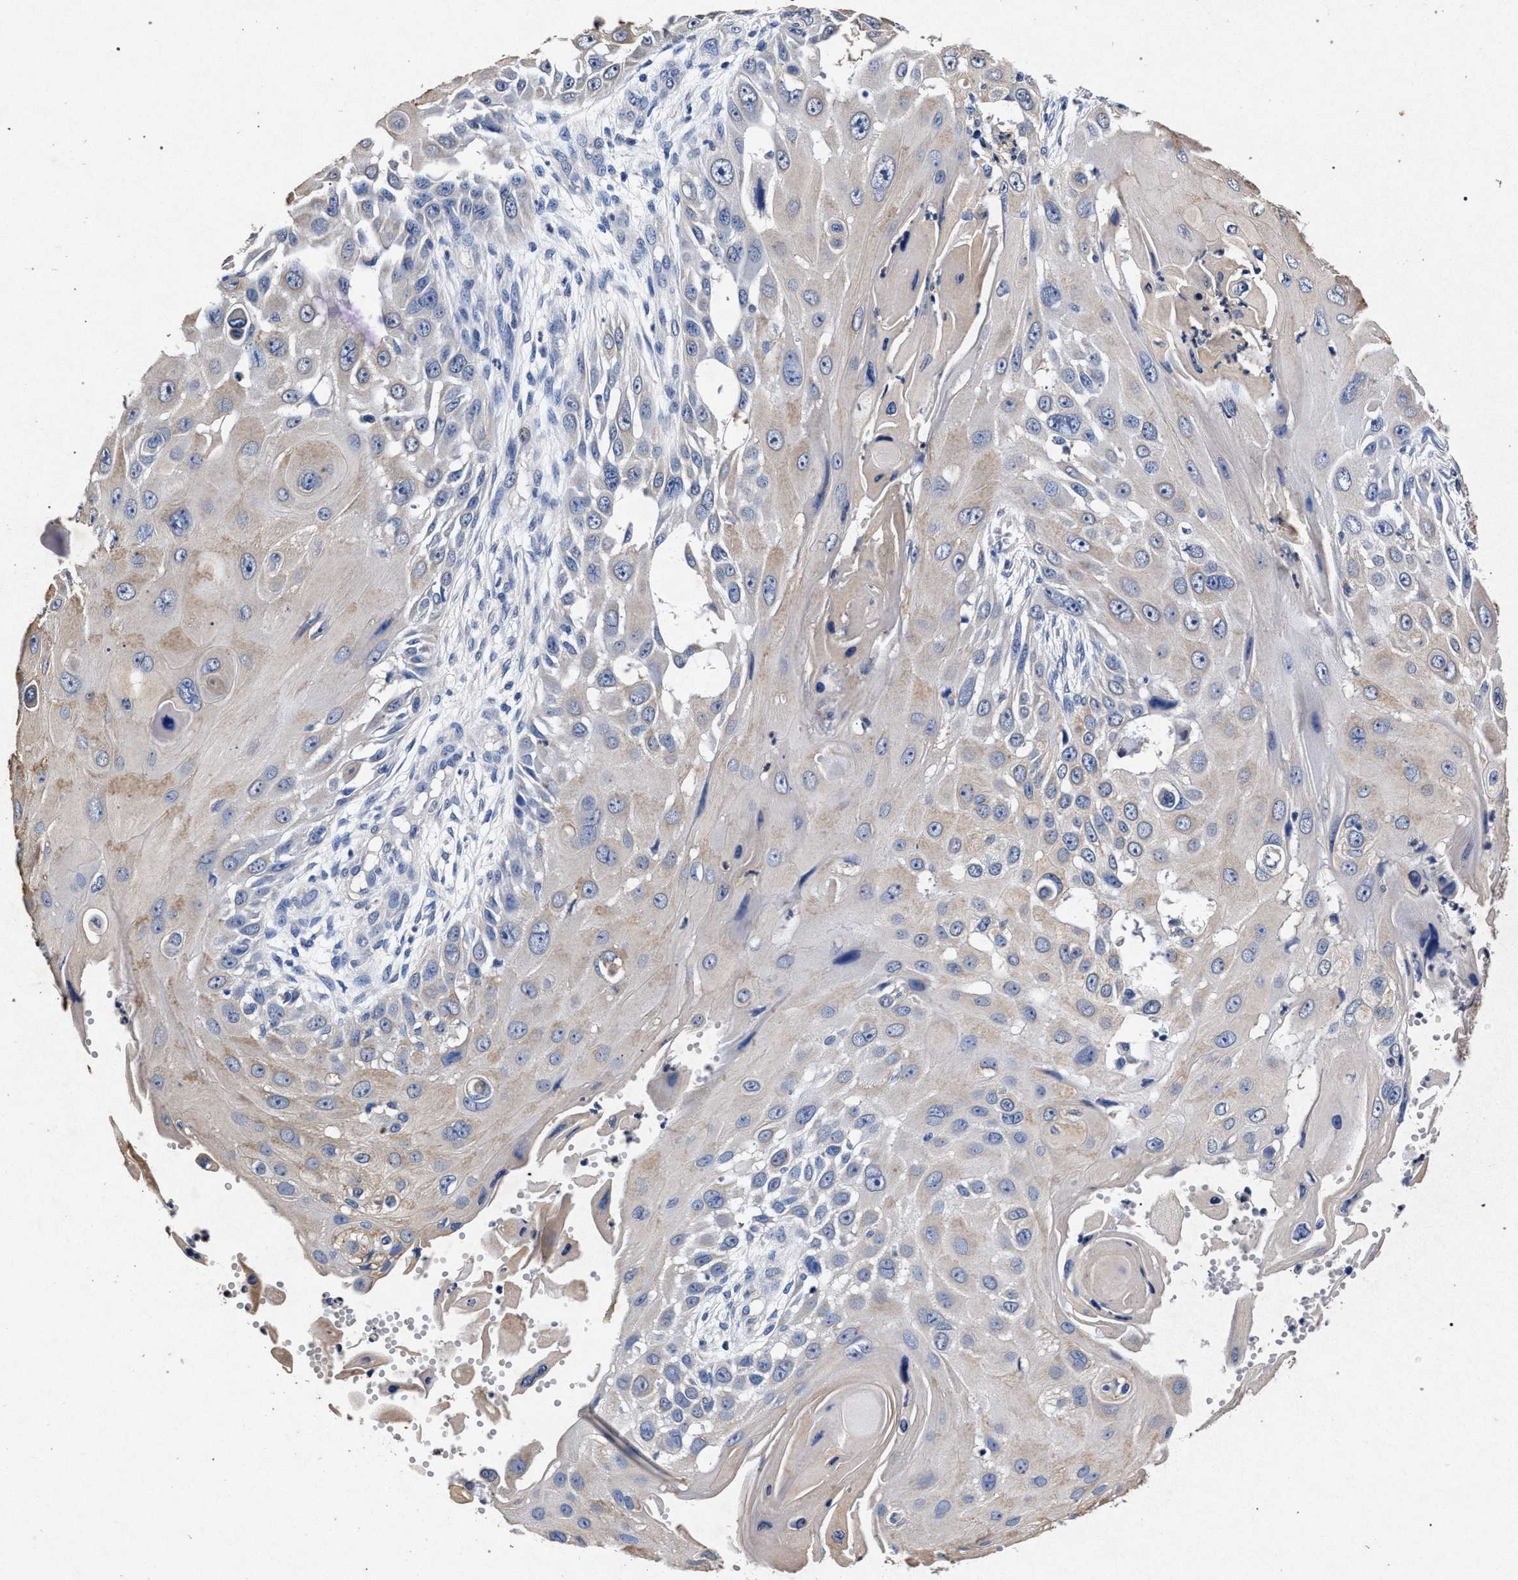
{"staining": {"intensity": "weak", "quantity": "<25%", "location": "cytoplasmic/membranous"}, "tissue": "skin cancer", "cell_type": "Tumor cells", "image_type": "cancer", "snomed": [{"axis": "morphology", "description": "Squamous cell carcinoma, NOS"}, {"axis": "topography", "description": "Skin"}], "caption": "This is an IHC micrograph of human skin cancer (squamous cell carcinoma). There is no positivity in tumor cells.", "gene": "ATP1A2", "patient": {"sex": "female", "age": 44}}